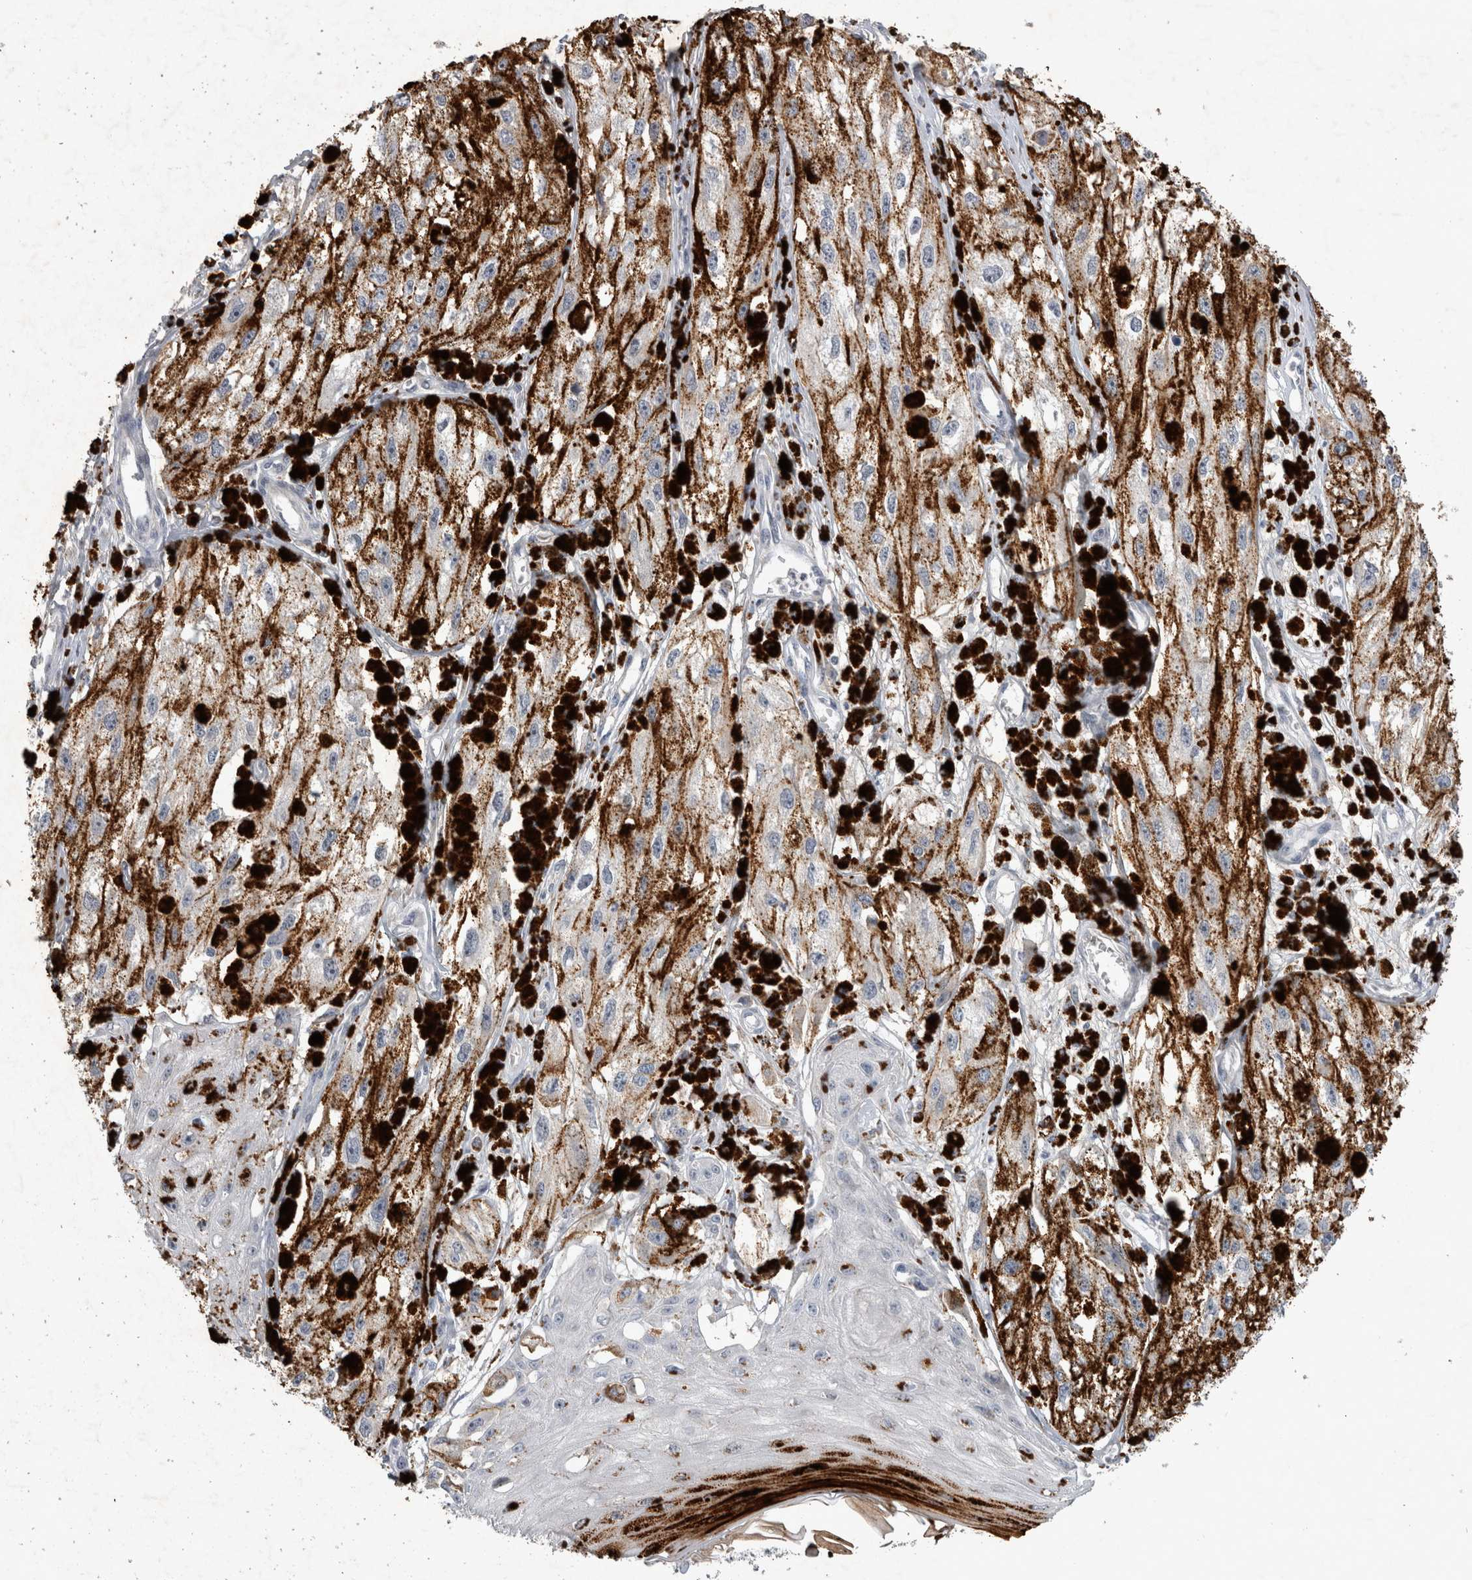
{"staining": {"intensity": "negative", "quantity": "none", "location": "none"}, "tissue": "melanoma", "cell_type": "Tumor cells", "image_type": "cancer", "snomed": [{"axis": "morphology", "description": "Malignant melanoma, NOS"}, {"axis": "topography", "description": "Skin"}], "caption": "Tumor cells are negative for protein expression in human melanoma.", "gene": "SLC22A11", "patient": {"sex": "male", "age": 88}}